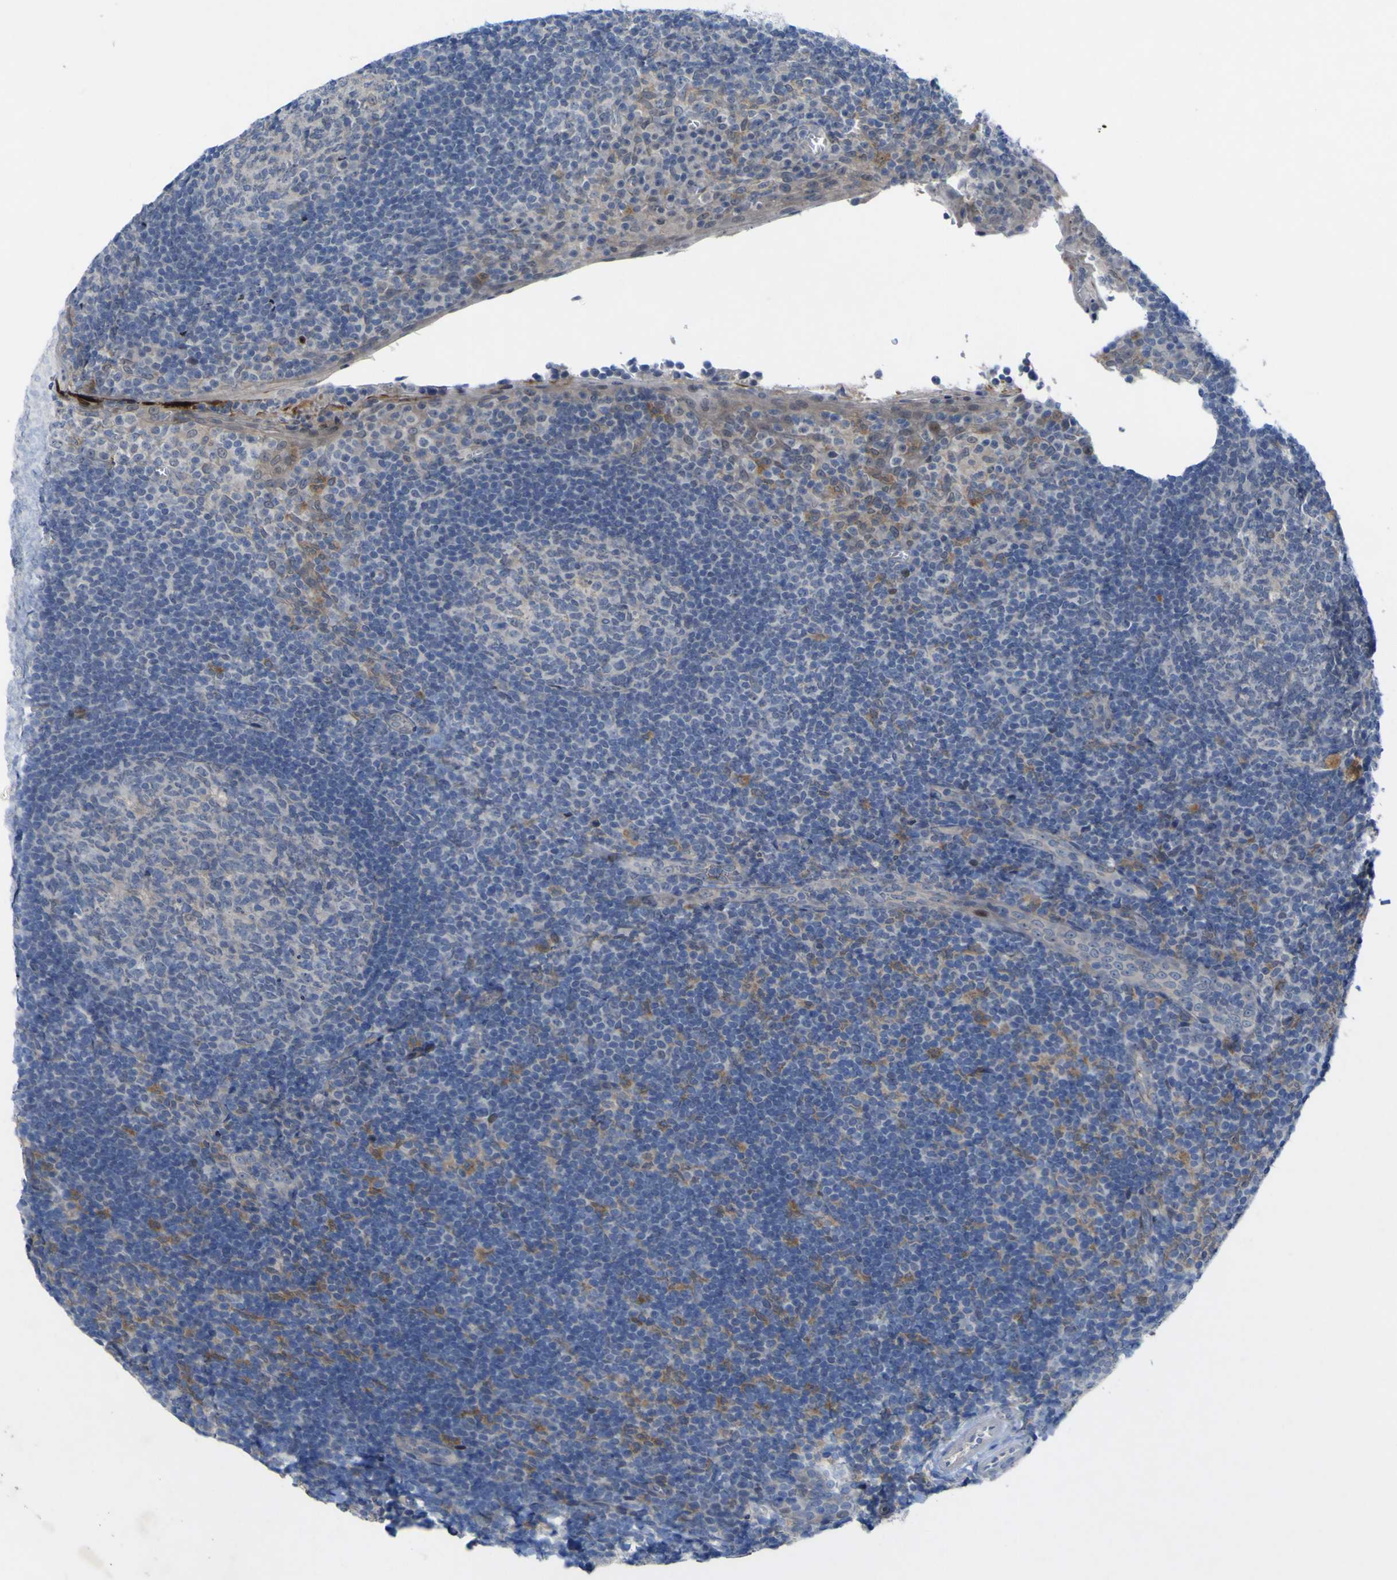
{"staining": {"intensity": "negative", "quantity": "none", "location": "none"}, "tissue": "tonsil", "cell_type": "Germinal center cells", "image_type": "normal", "snomed": [{"axis": "morphology", "description": "Normal tissue, NOS"}, {"axis": "topography", "description": "Tonsil"}], "caption": "Human tonsil stained for a protein using immunohistochemistry (IHC) shows no positivity in germinal center cells.", "gene": "NAV1", "patient": {"sex": "male", "age": 37}}